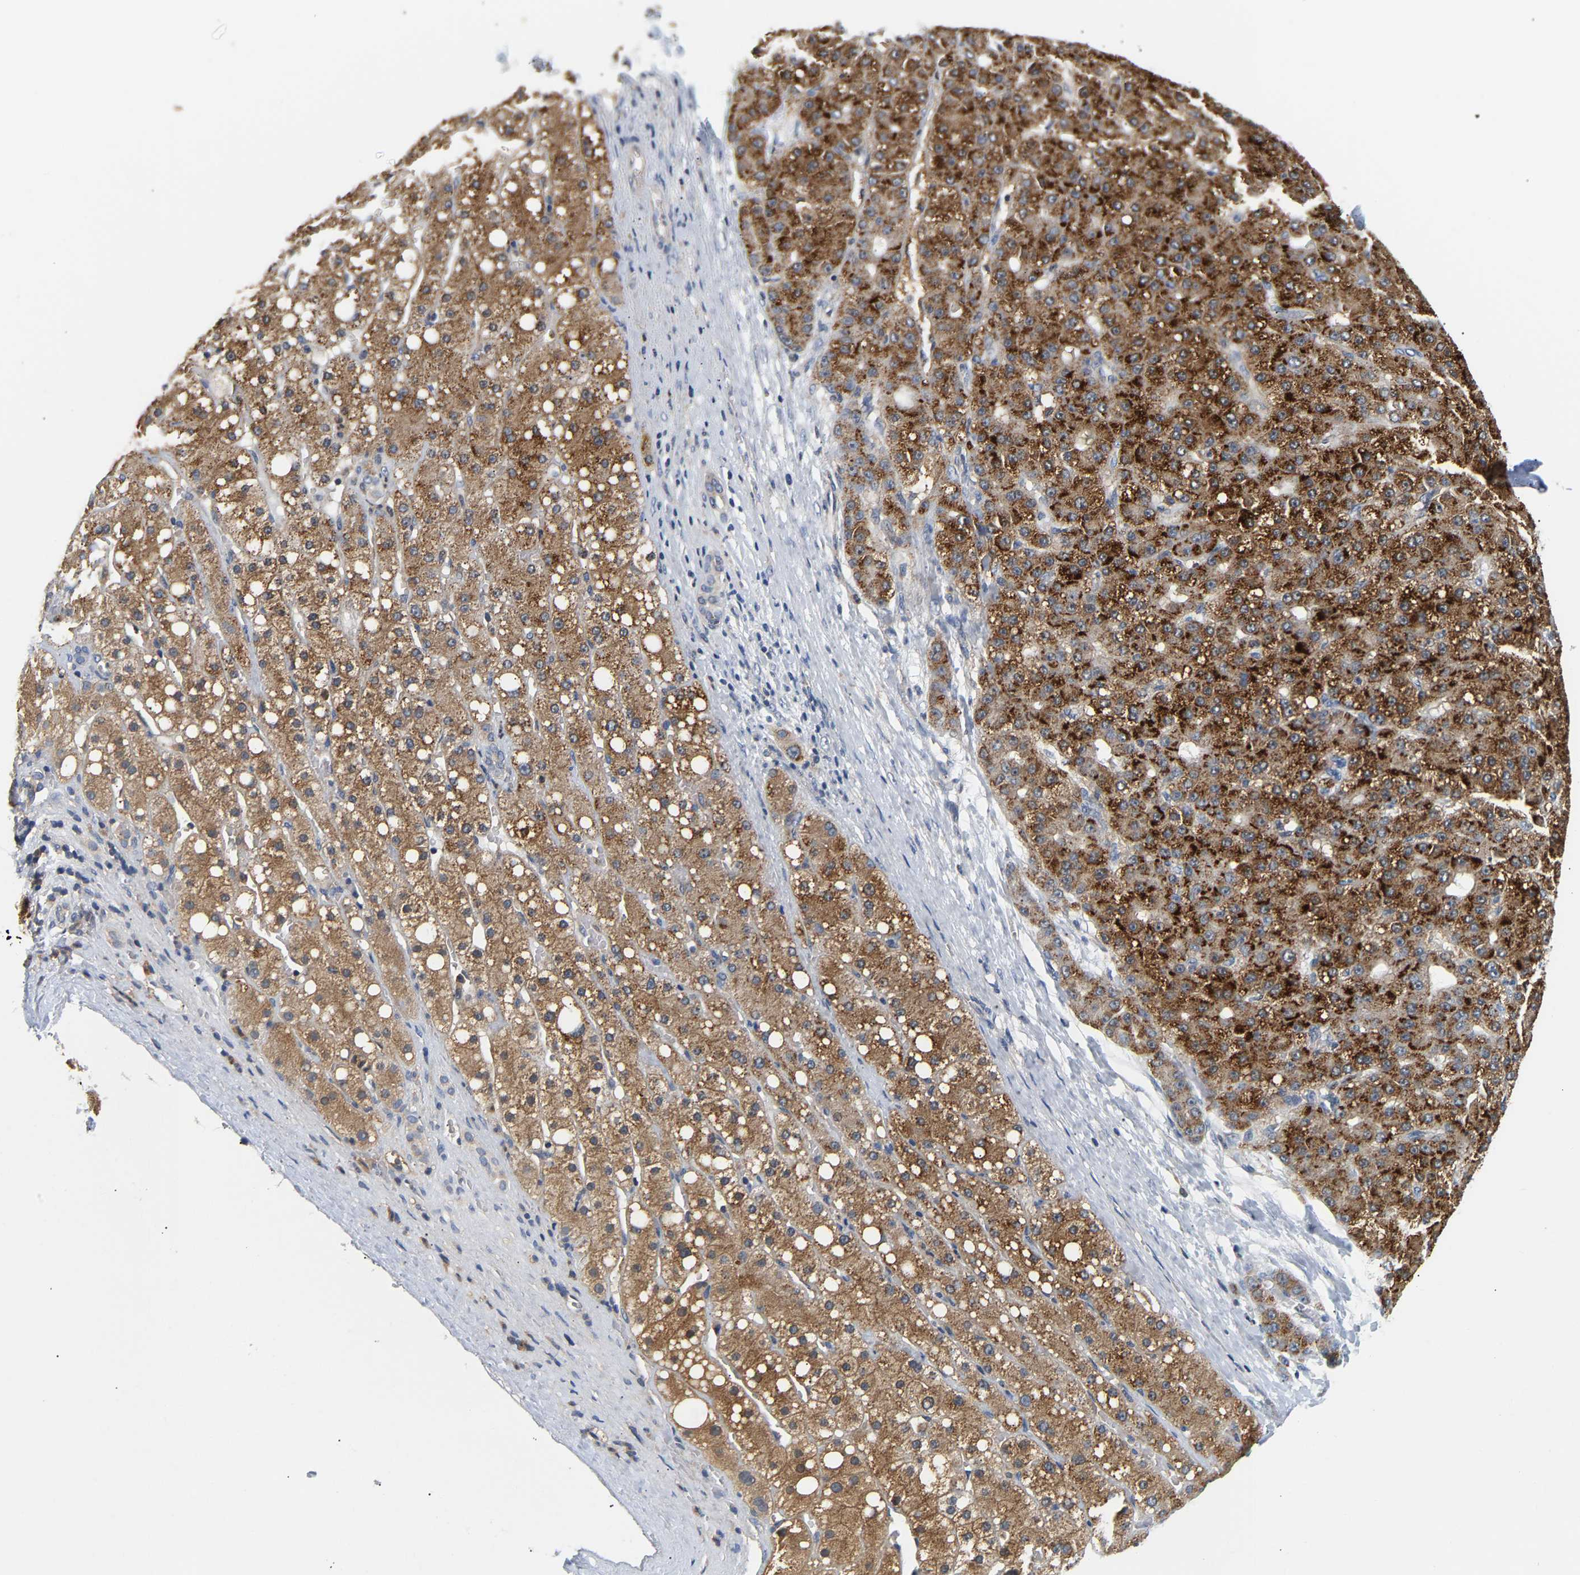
{"staining": {"intensity": "strong", "quantity": ">75%", "location": "cytoplasmic/membranous"}, "tissue": "liver cancer", "cell_type": "Tumor cells", "image_type": "cancer", "snomed": [{"axis": "morphology", "description": "Carcinoma, Hepatocellular, NOS"}, {"axis": "topography", "description": "Liver"}], "caption": "Protein expression analysis of human liver hepatocellular carcinoma reveals strong cytoplasmic/membranous staining in approximately >75% of tumor cells. The protein of interest is shown in brown color, while the nuclei are stained blue.", "gene": "PPID", "patient": {"sex": "male", "age": 67}}